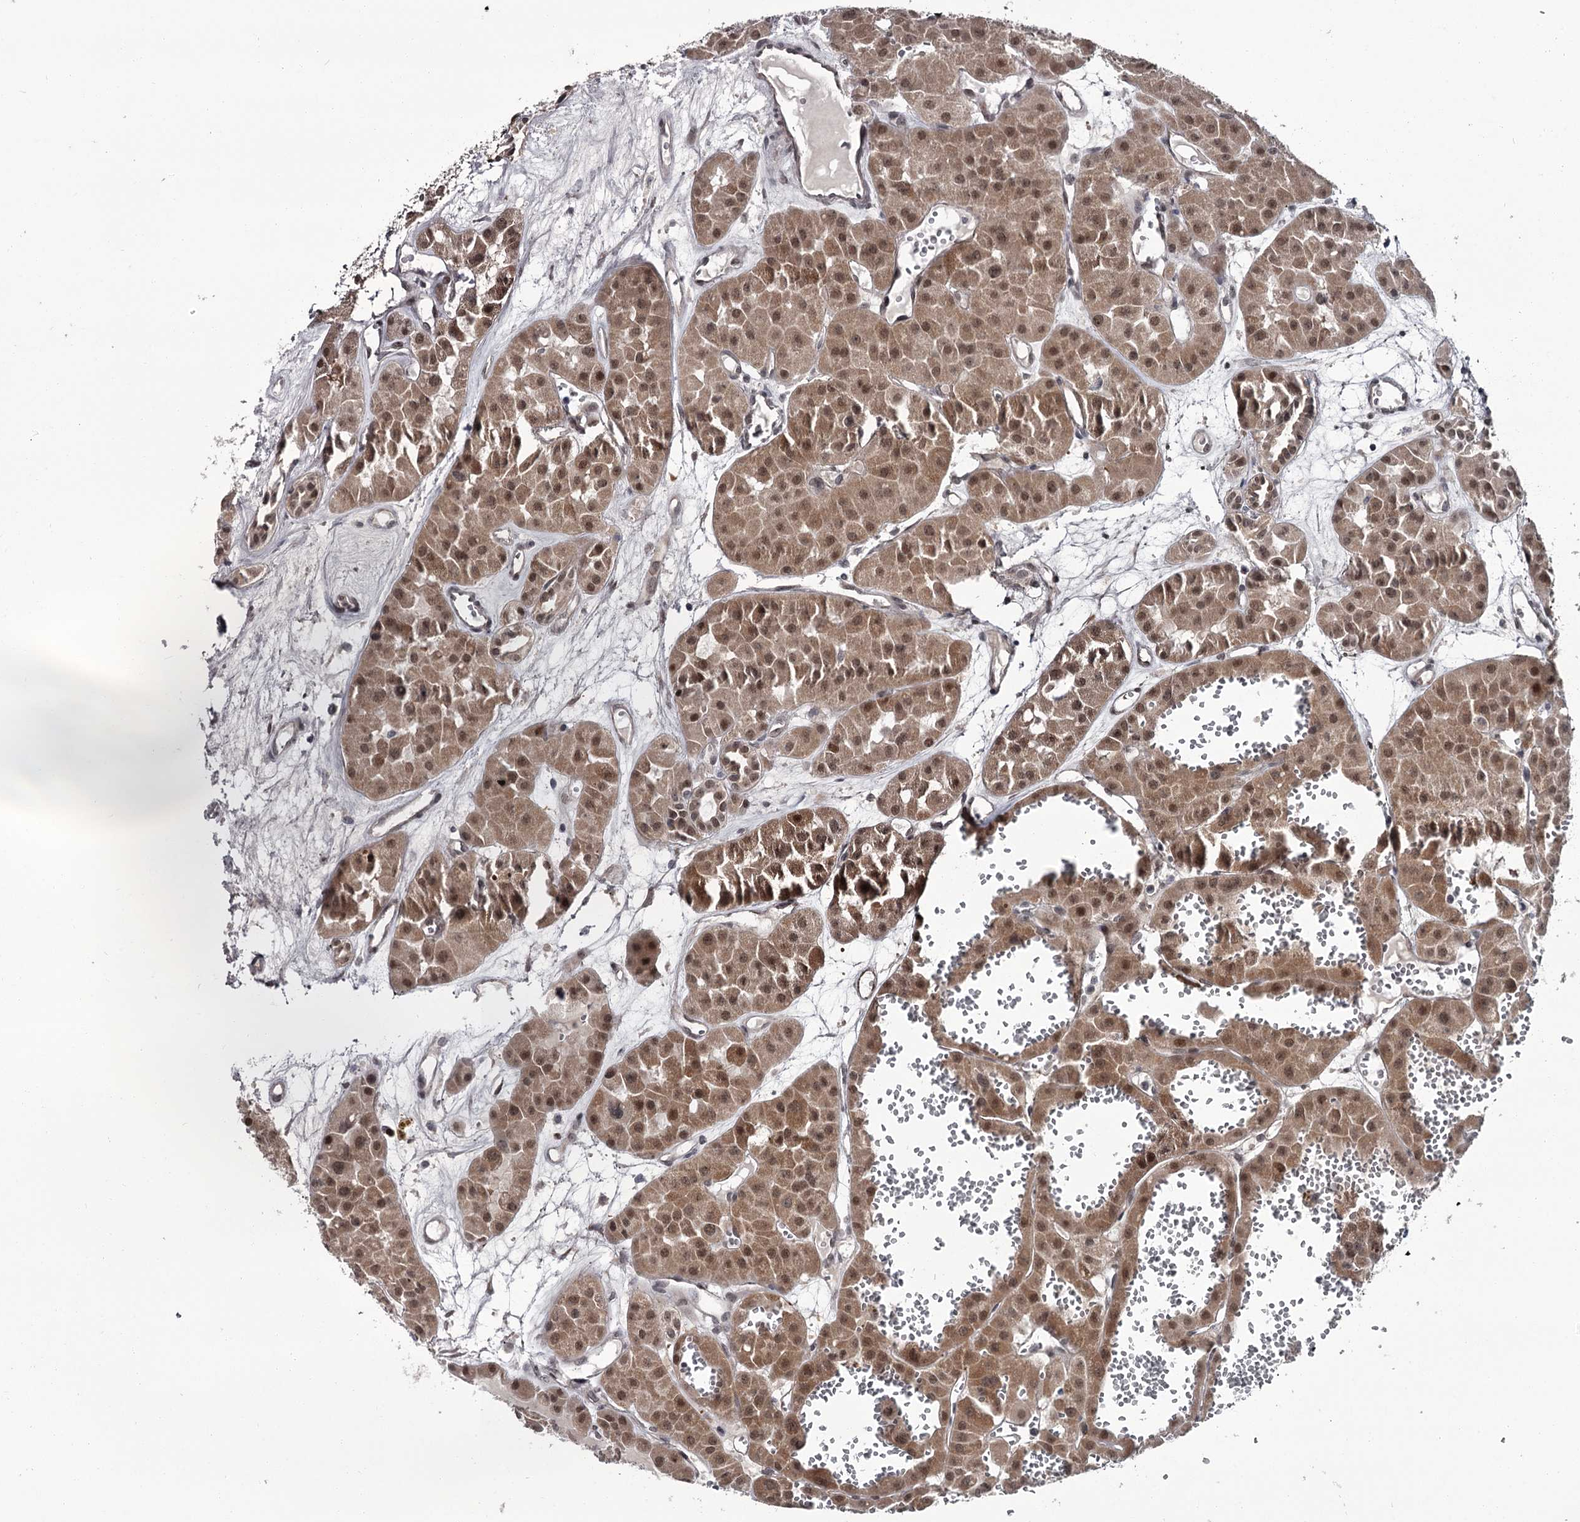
{"staining": {"intensity": "moderate", "quantity": ">75%", "location": "cytoplasmic/membranous,nuclear"}, "tissue": "renal cancer", "cell_type": "Tumor cells", "image_type": "cancer", "snomed": [{"axis": "morphology", "description": "Carcinoma, NOS"}, {"axis": "topography", "description": "Kidney"}], "caption": "The photomicrograph shows immunohistochemical staining of renal cancer. There is moderate cytoplasmic/membranous and nuclear expression is identified in approximately >75% of tumor cells.", "gene": "PRPF40B", "patient": {"sex": "female", "age": 75}}